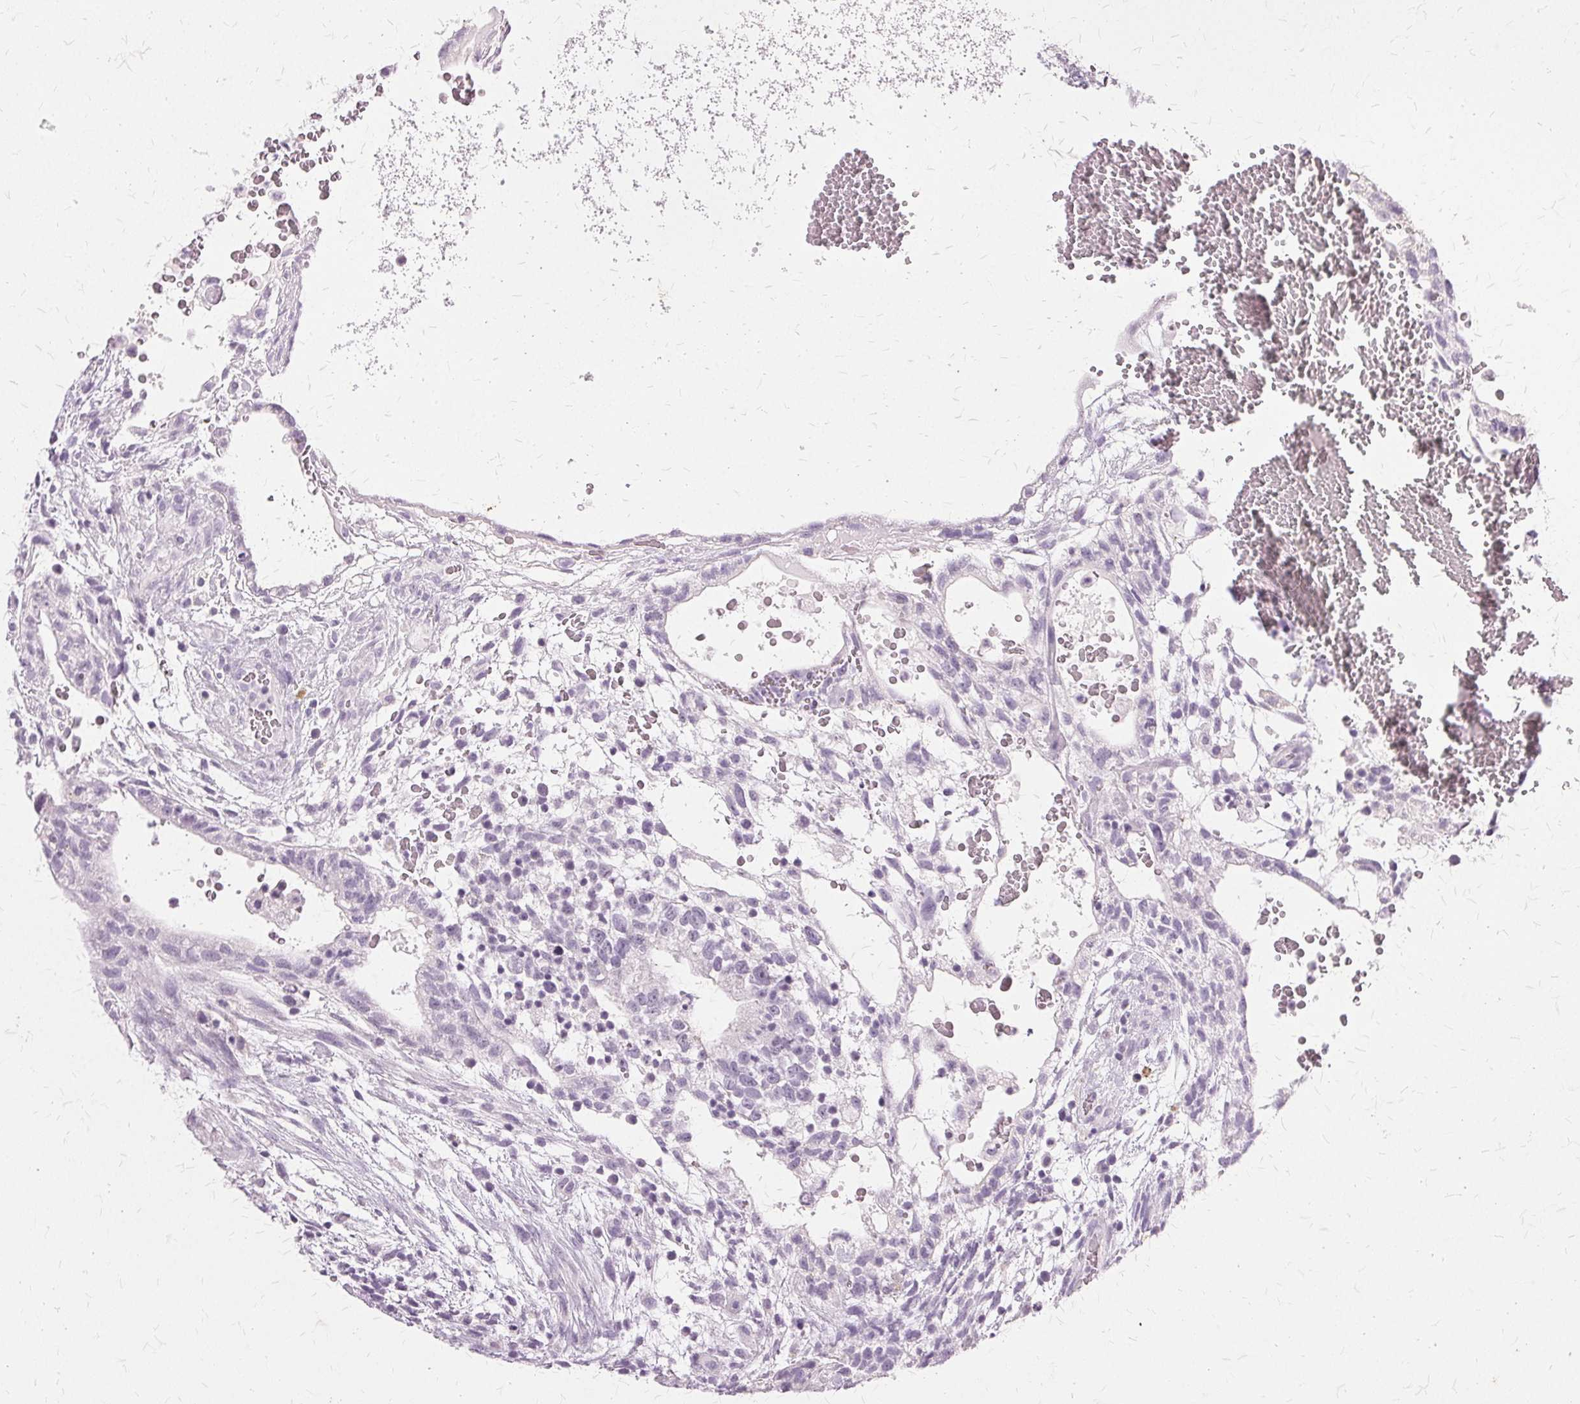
{"staining": {"intensity": "negative", "quantity": "none", "location": "none"}, "tissue": "testis cancer", "cell_type": "Tumor cells", "image_type": "cancer", "snomed": [{"axis": "morphology", "description": "Normal tissue, NOS"}, {"axis": "morphology", "description": "Carcinoma, Embryonal, NOS"}, {"axis": "topography", "description": "Testis"}], "caption": "This is an immunohistochemistry photomicrograph of human embryonal carcinoma (testis). There is no positivity in tumor cells.", "gene": "SLC45A3", "patient": {"sex": "male", "age": 32}}